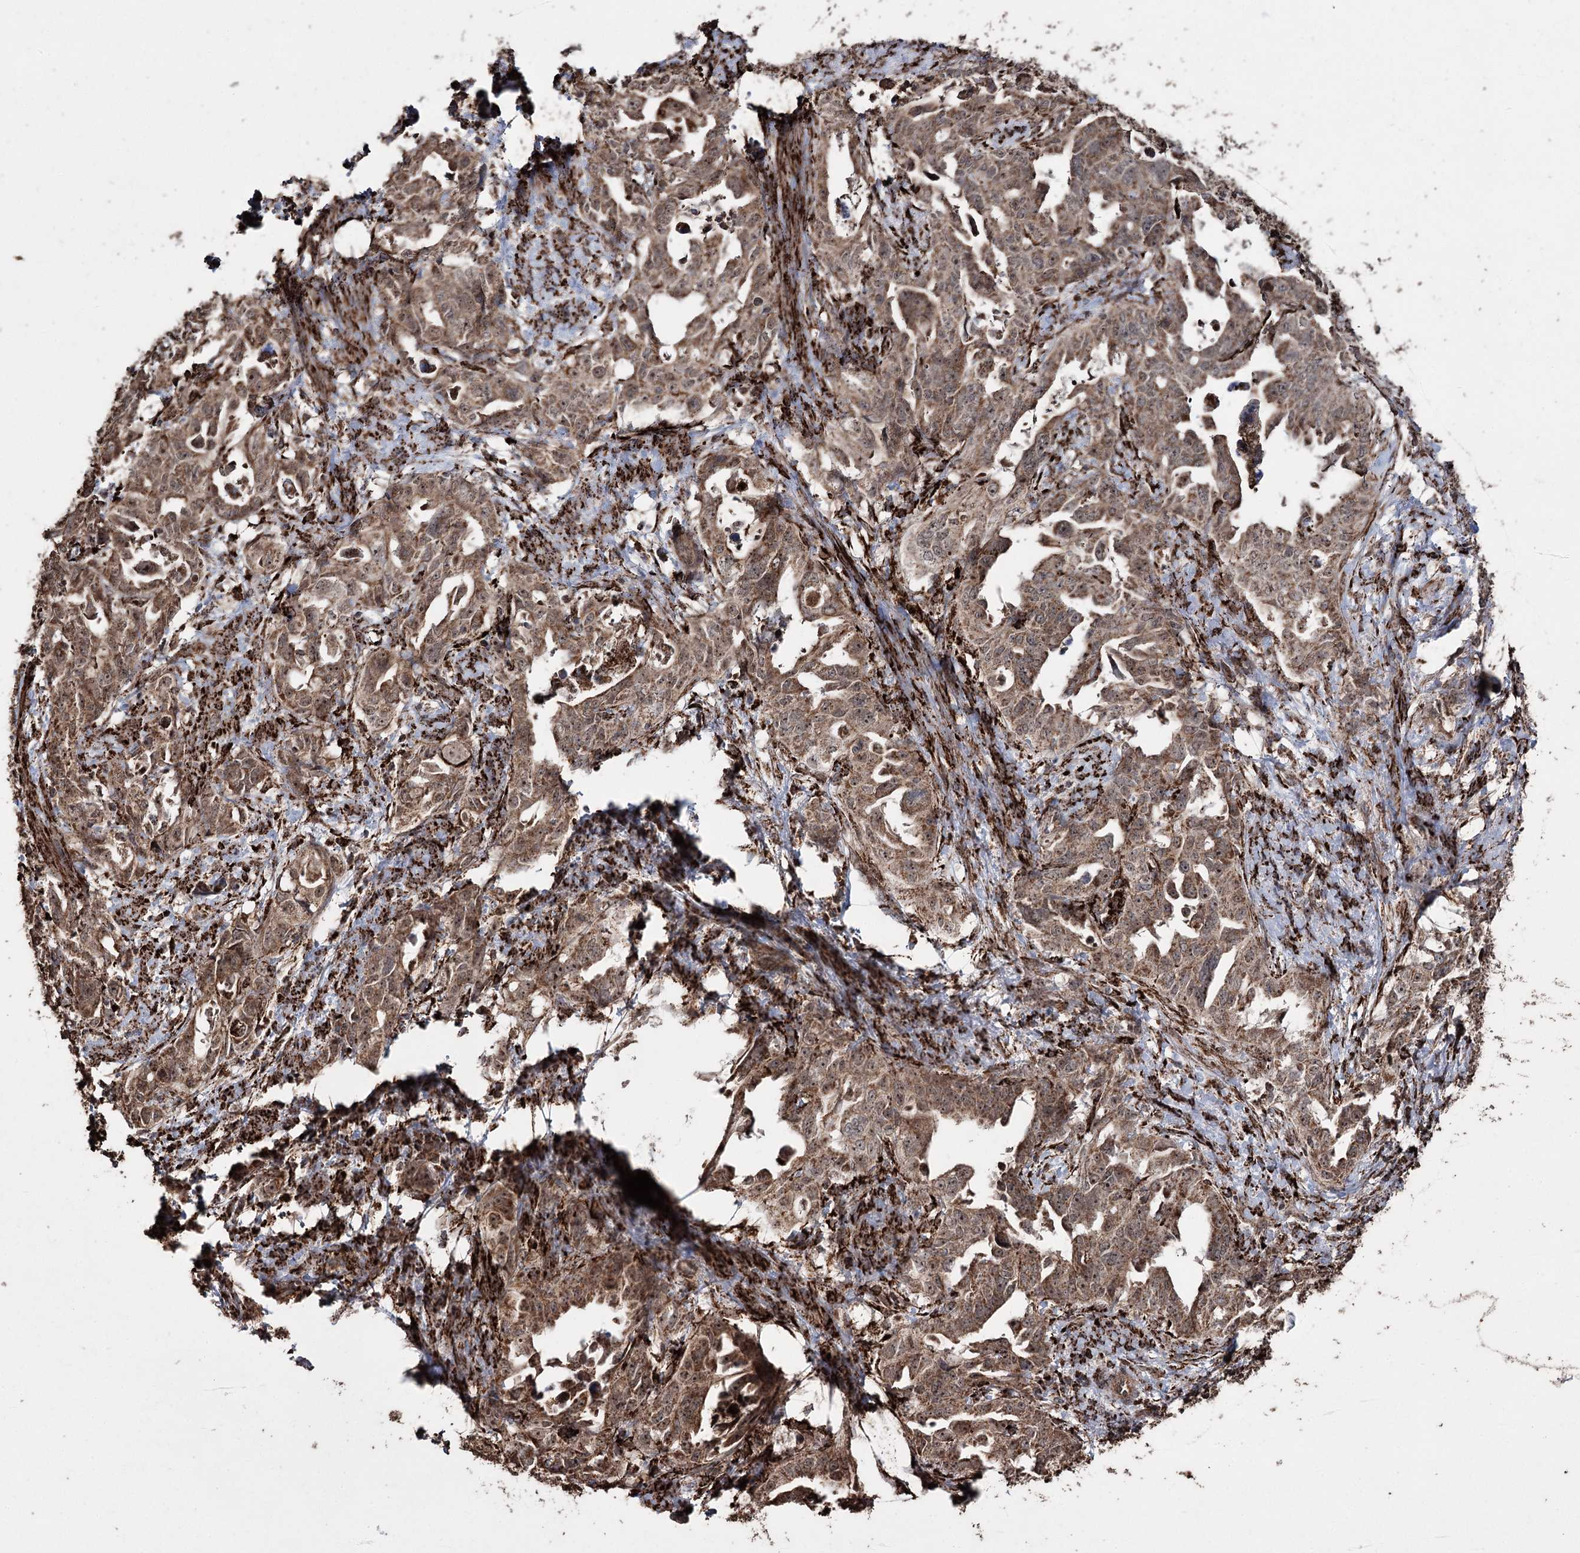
{"staining": {"intensity": "moderate", "quantity": ">75%", "location": "cytoplasmic/membranous,nuclear"}, "tissue": "endometrial cancer", "cell_type": "Tumor cells", "image_type": "cancer", "snomed": [{"axis": "morphology", "description": "Adenocarcinoma, NOS"}, {"axis": "topography", "description": "Endometrium"}], "caption": "A brown stain labels moderate cytoplasmic/membranous and nuclear staining of a protein in endometrial cancer tumor cells.", "gene": "SLF2", "patient": {"sex": "female", "age": 65}}